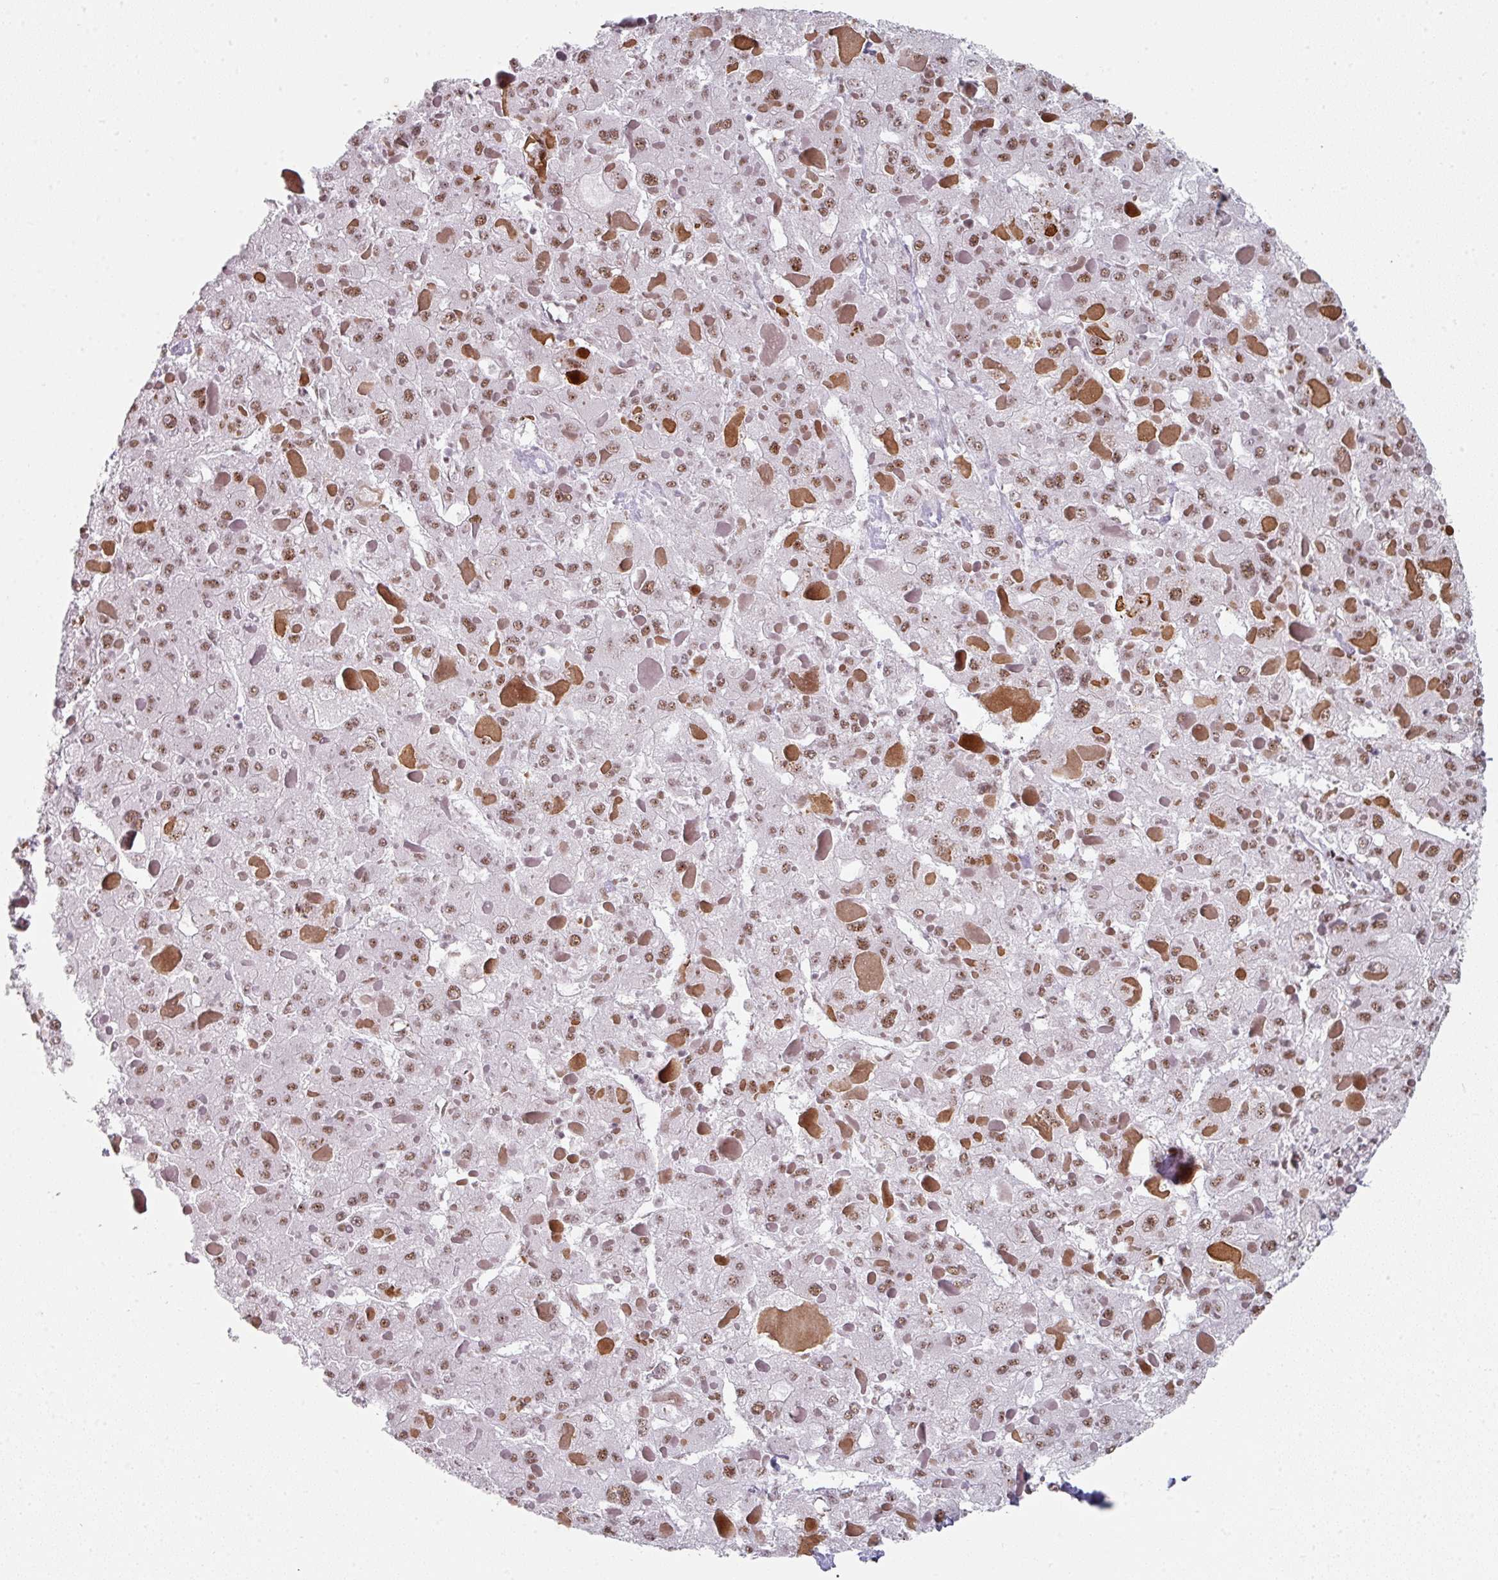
{"staining": {"intensity": "moderate", "quantity": ">75%", "location": "nuclear"}, "tissue": "liver cancer", "cell_type": "Tumor cells", "image_type": "cancer", "snomed": [{"axis": "morphology", "description": "Carcinoma, Hepatocellular, NOS"}, {"axis": "topography", "description": "Liver"}], "caption": "Protein analysis of liver hepatocellular carcinoma tissue reveals moderate nuclear expression in approximately >75% of tumor cells. The protein of interest is shown in brown color, while the nuclei are stained blue.", "gene": "SF3B5", "patient": {"sex": "female", "age": 73}}